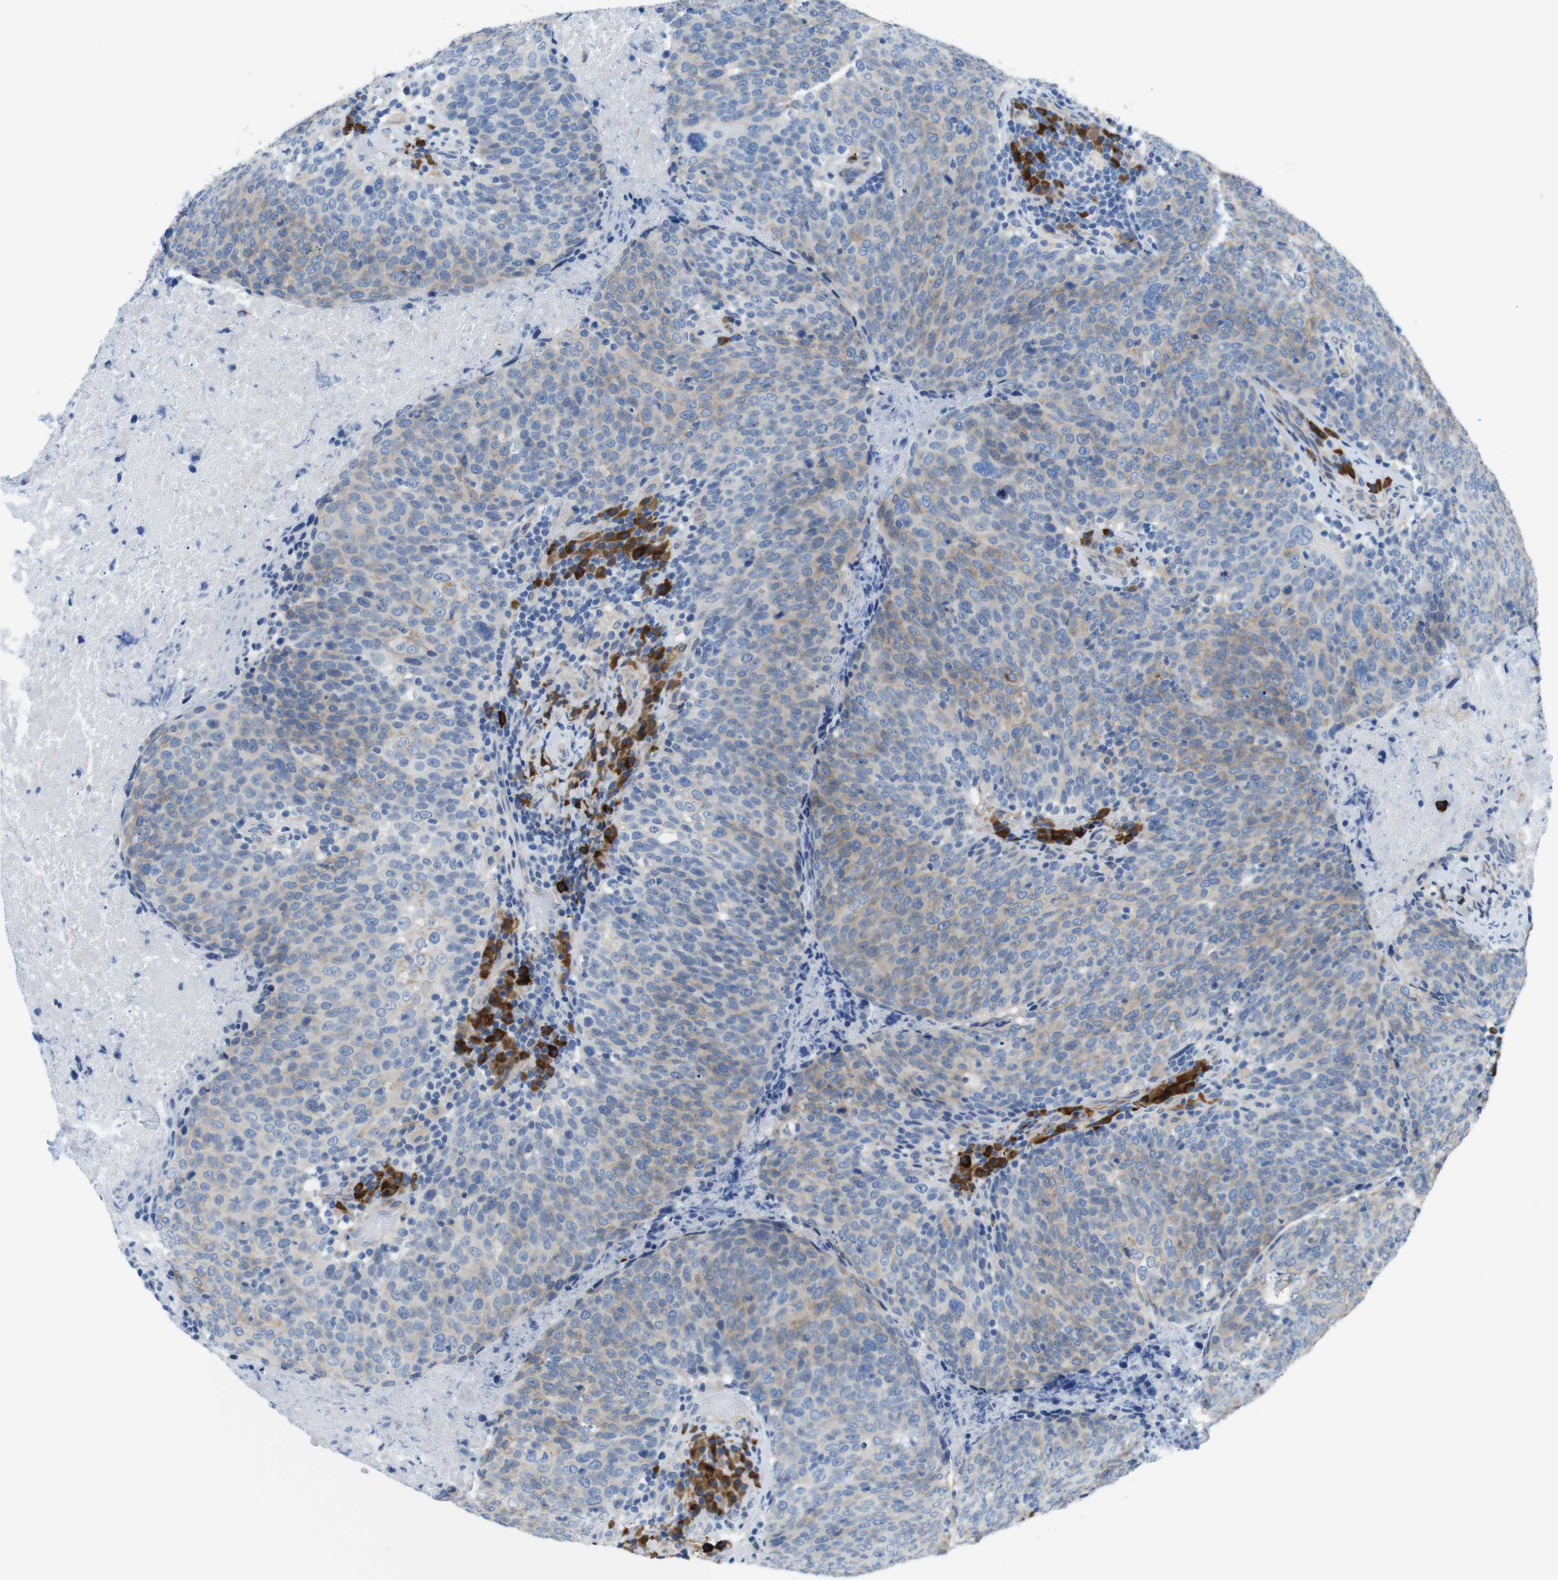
{"staining": {"intensity": "weak", "quantity": ">75%", "location": "cytoplasmic/membranous"}, "tissue": "head and neck cancer", "cell_type": "Tumor cells", "image_type": "cancer", "snomed": [{"axis": "morphology", "description": "Squamous cell carcinoma, NOS"}, {"axis": "morphology", "description": "Squamous cell carcinoma, metastatic, NOS"}, {"axis": "topography", "description": "Lymph node"}, {"axis": "topography", "description": "Head-Neck"}], "caption": "The micrograph reveals a brown stain indicating the presence of a protein in the cytoplasmic/membranous of tumor cells in head and neck cancer. (Stains: DAB (3,3'-diaminobenzidine) in brown, nuclei in blue, Microscopy: brightfield microscopy at high magnification).", "gene": "CLMN", "patient": {"sex": "male", "age": 62}}